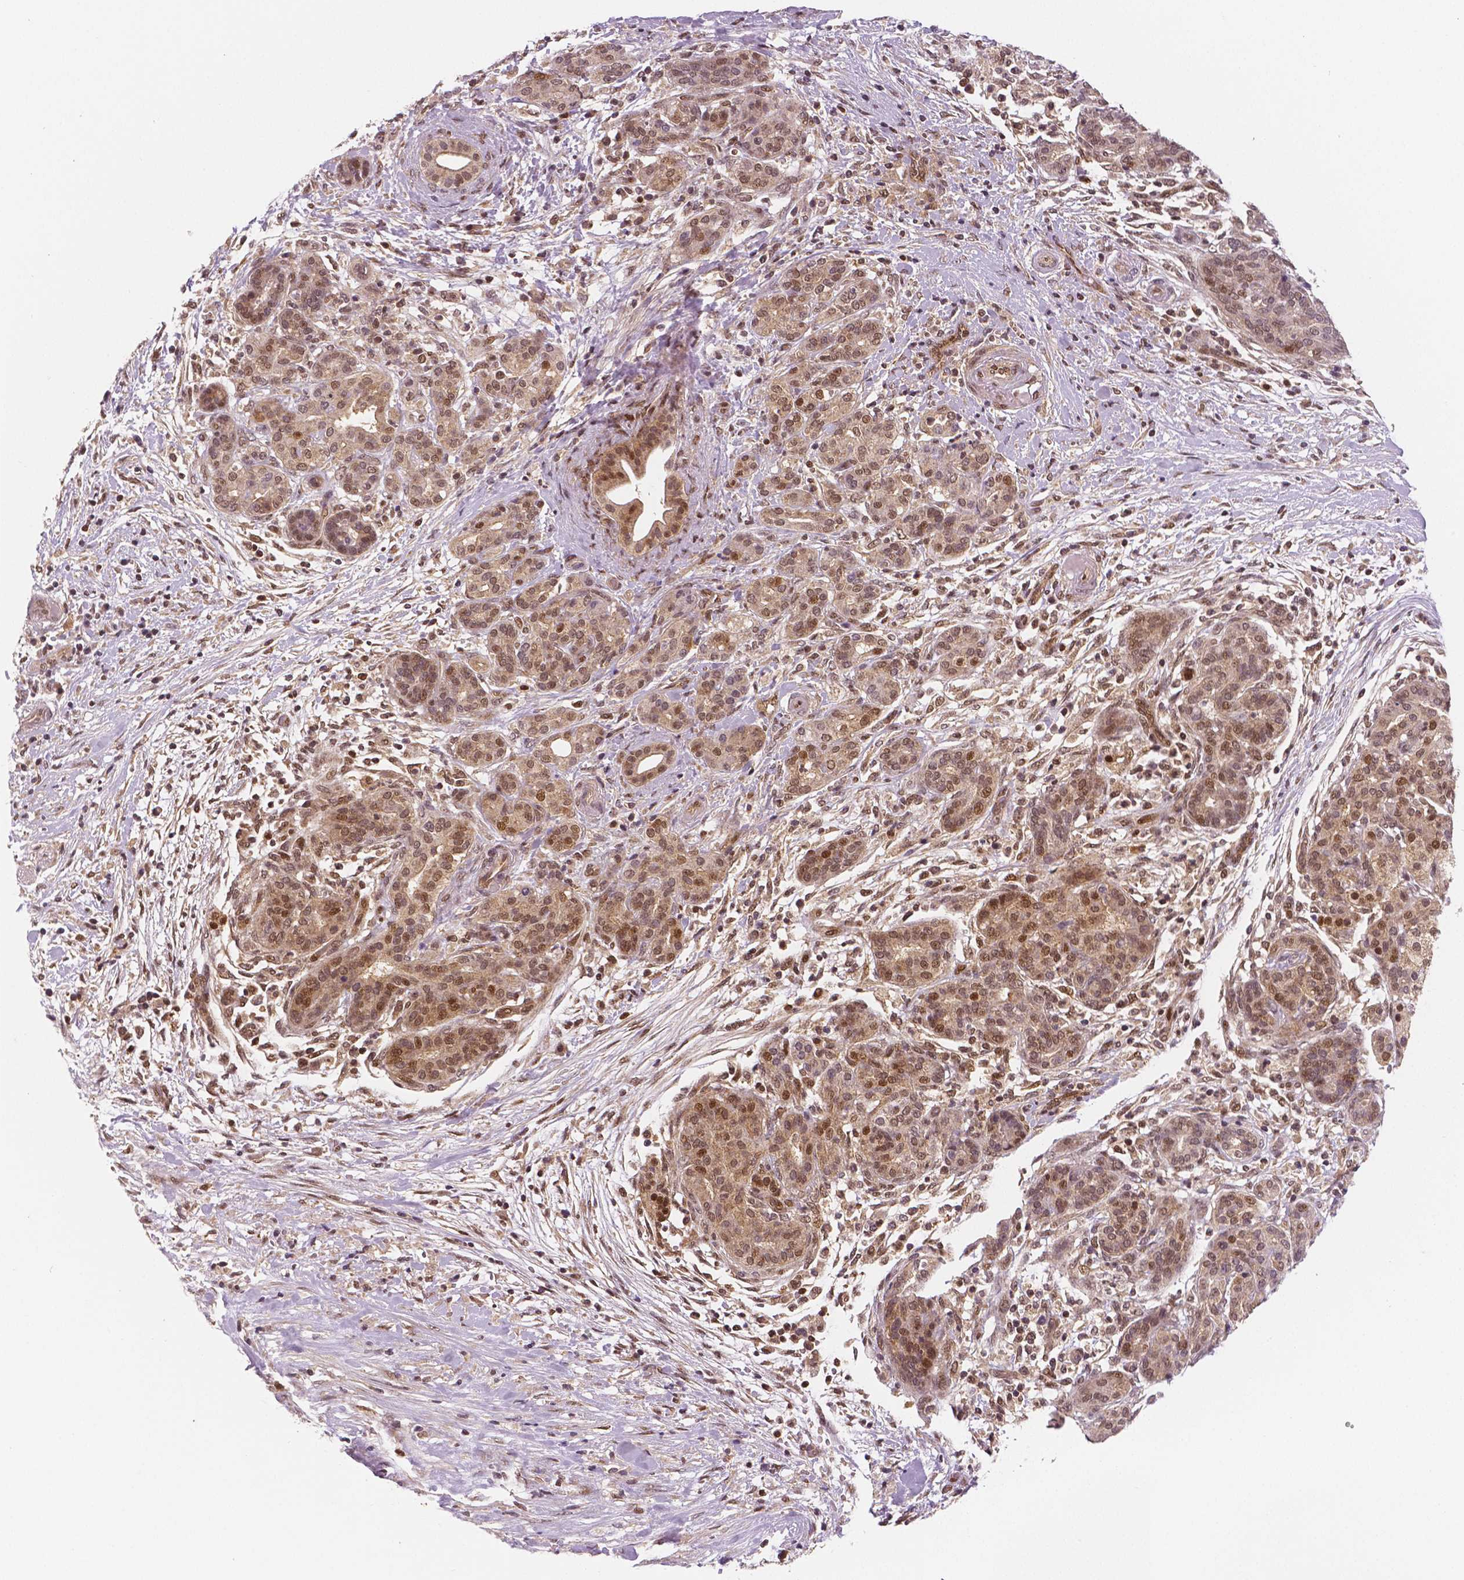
{"staining": {"intensity": "moderate", "quantity": ">75%", "location": "cytoplasmic/membranous,nuclear"}, "tissue": "pancreatic cancer", "cell_type": "Tumor cells", "image_type": "cancer", "snomed": [{"axis": "morphology", "description": "Adenocarcinoma, NOS"}, {"axis": "topography", "description": "Pancreas"}], "caption": "Protein expression analysis of pancreatic cancer (adenocarcinoma) reveals moderate cytoplasmic/membranous and nuclear staining in about >75% of tumor cells.", "gene": "STAT3", "patient": {"sex": "male", "age": 44}}